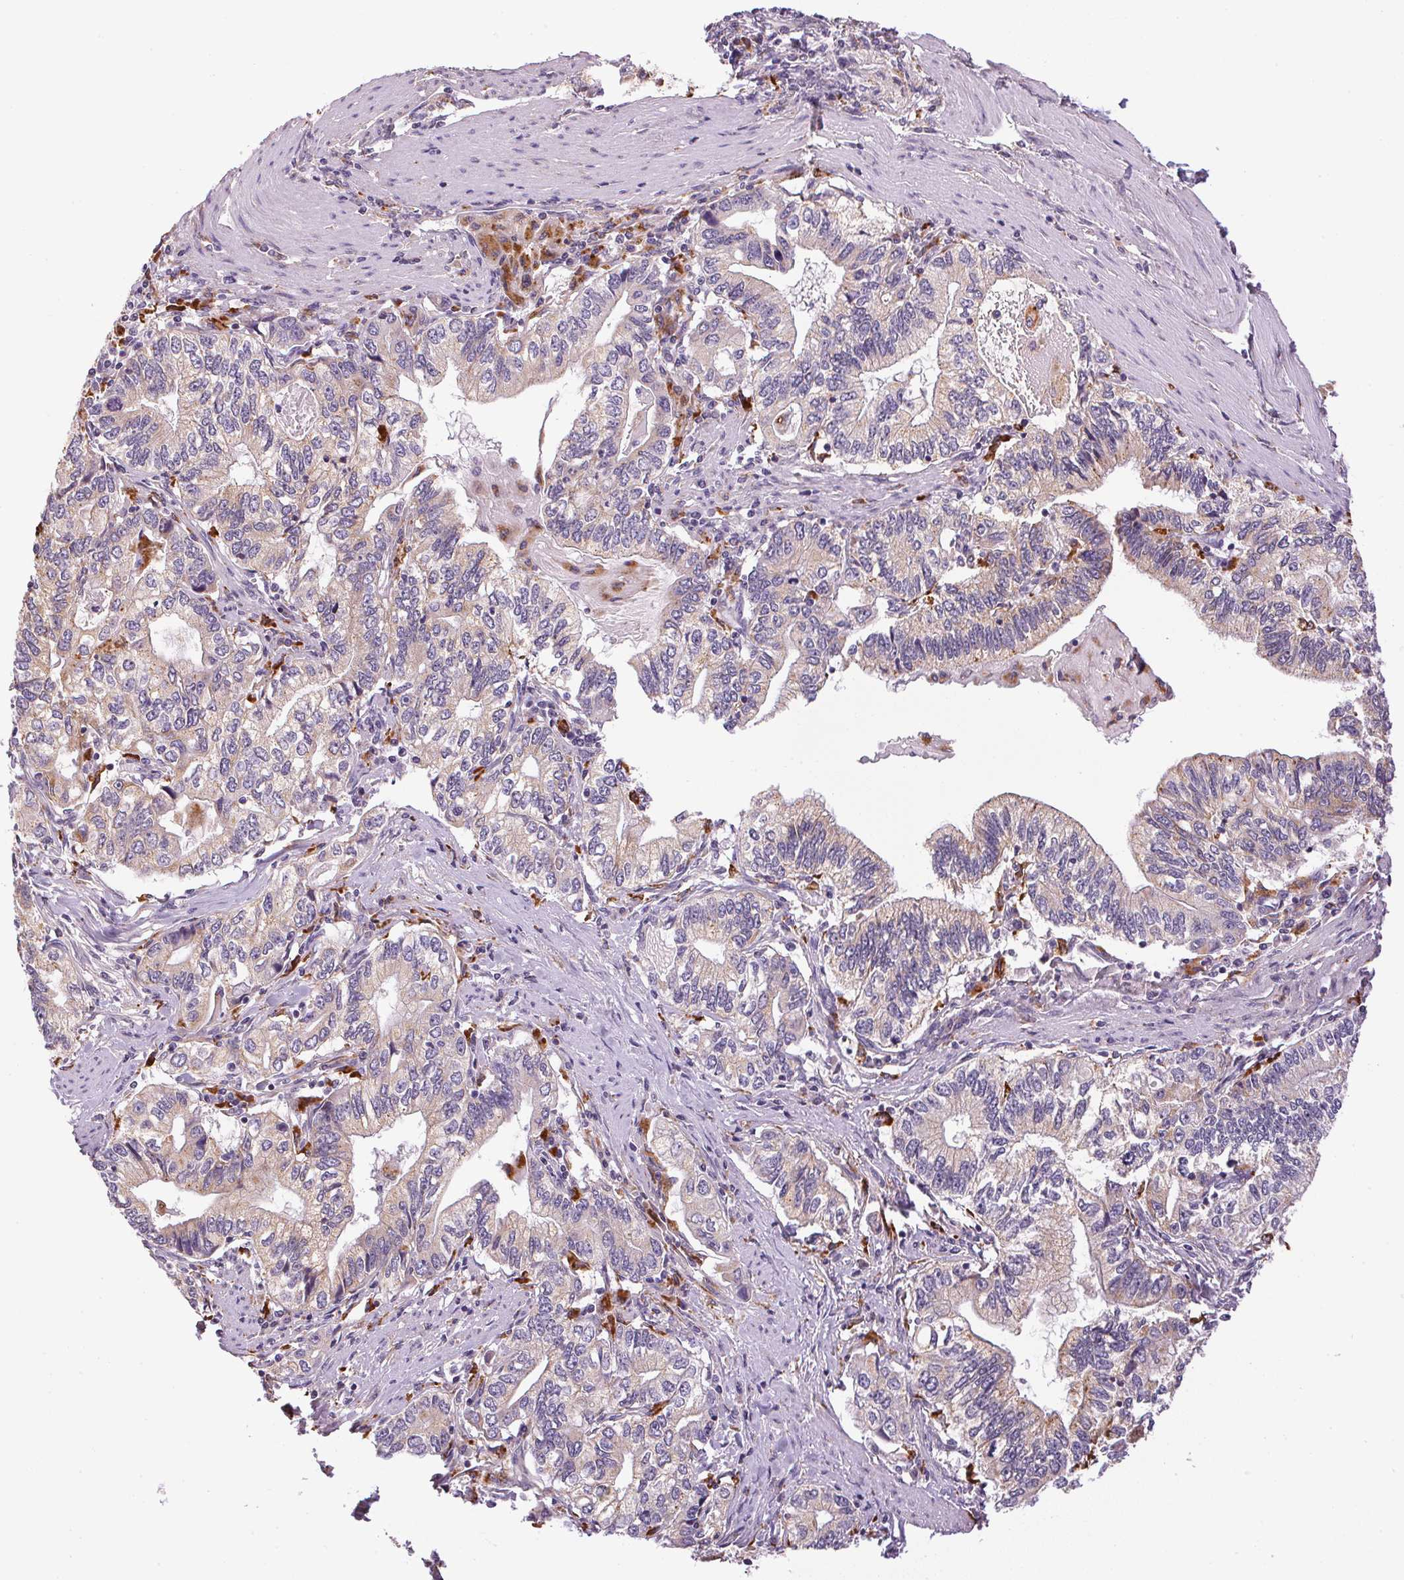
{"staining": {"intensity": "weak", "quantity": "25%-75%", "location": "cytoplasmic/membranous"}, "tissue": "stomach cancer", "cell_type": "Tumor cells", "image_type": "cancer", "snomed": [{"axis": "morphology", "description": "Adenocarcinoma, NOS"}, {"axis": "topography", "description": "Stomach, lower"}], "caption": "Tumor cells reveal low levels of weak cytoplasmic/membranous staining in about 25%-75% of cells in human stomach cancer. The staining is performed using DAB (3,3'-diaminobenzidine) brown chromogen to label protein expression. The nuclei are counter-stained blue using hematoxylin.", "gene": "ADH5", "patient": {"sex": "female", "age": 72}}